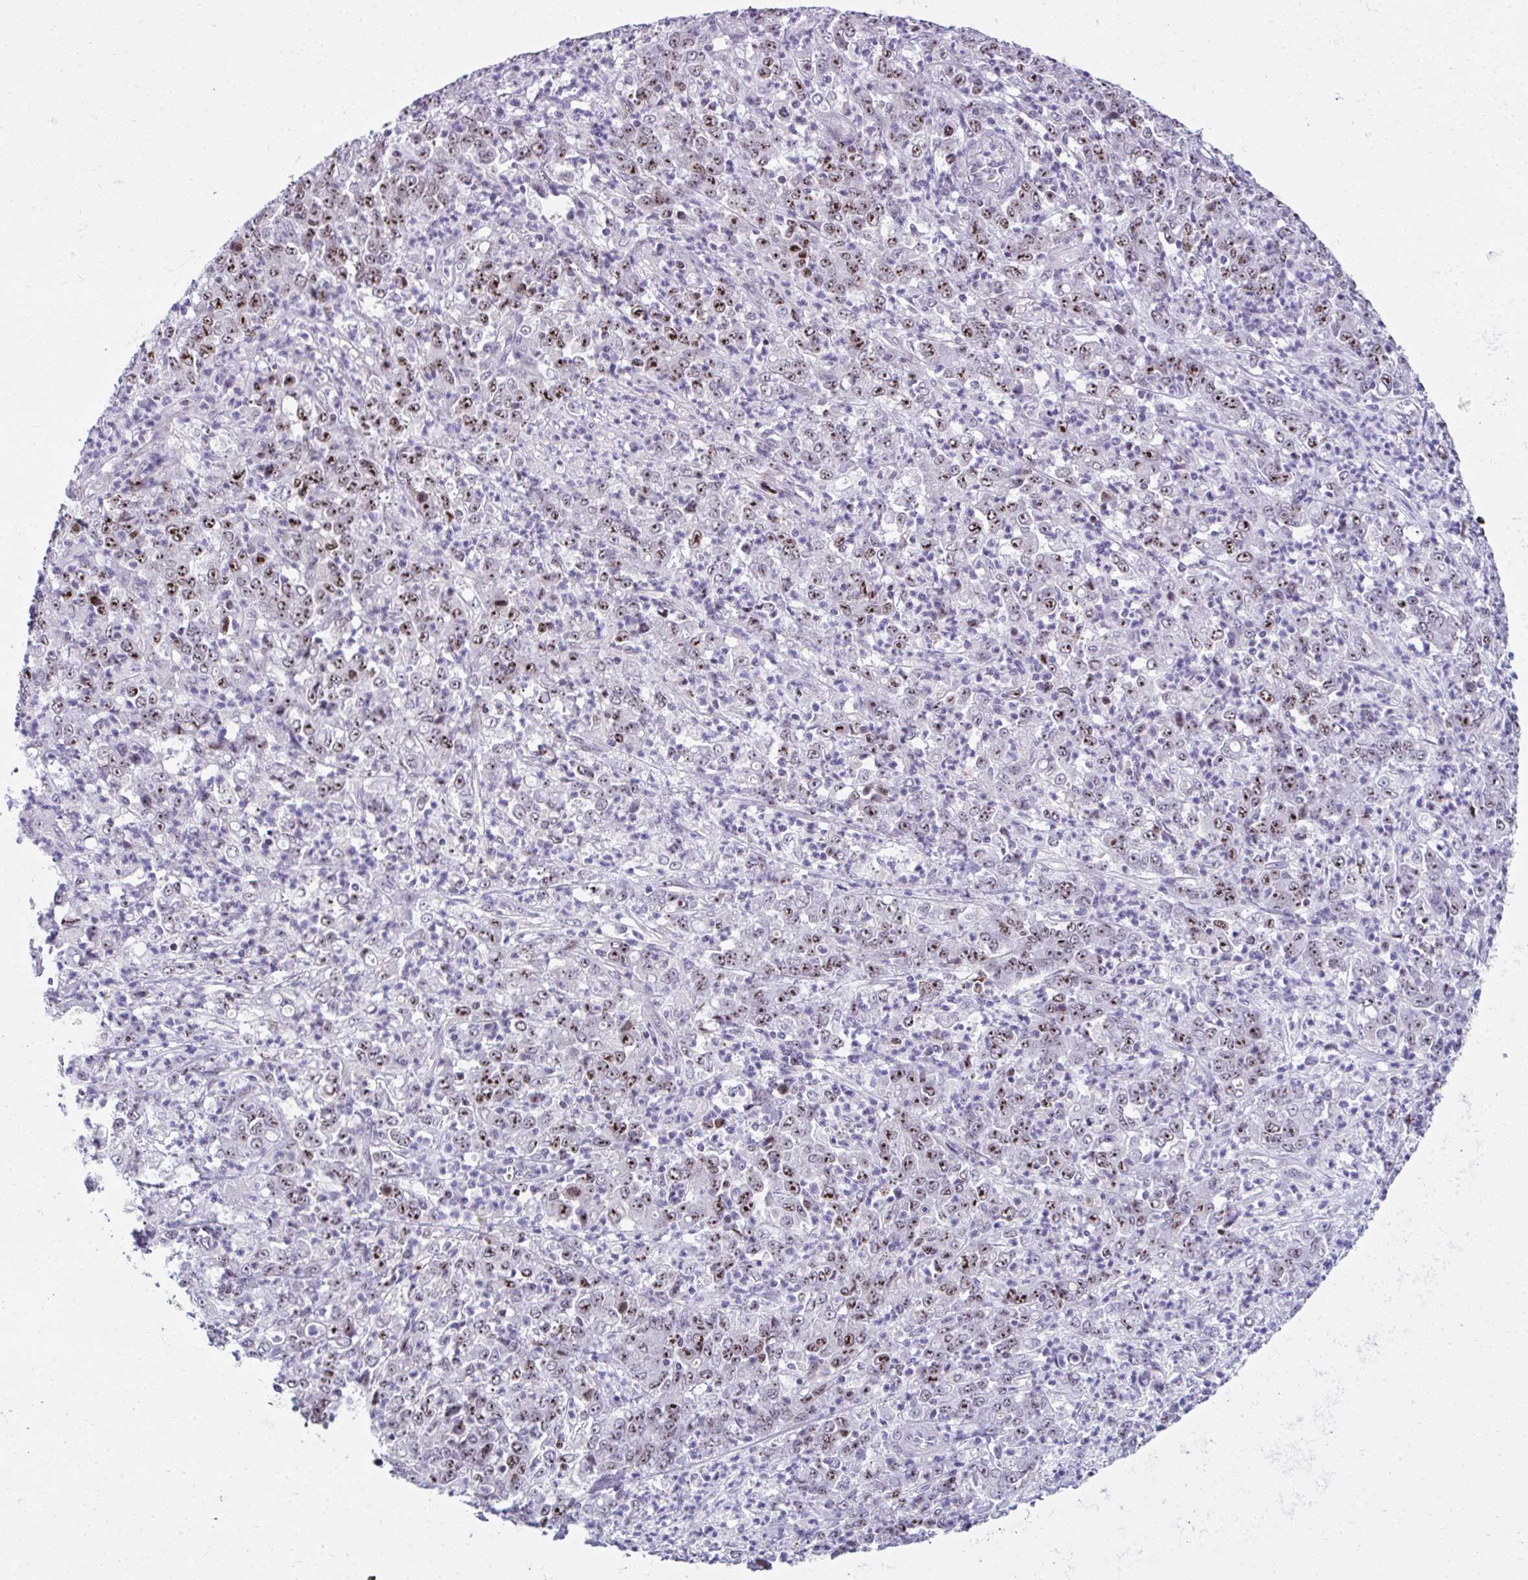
{"staining": {"intensity": "strong", "quantity": "25%-75%", "location": "nuclear"}, "tissue": "stomach cancer", "cell_type": "Tumor cells", "image_type": "cancer", "snomed": [{"axis": "morphology", "description": "Adenocarcinoma, NOS"}, {"axis": "topography", "description": "Stomach, lower"}], "caption": "DAB (3,3'-diaminobenzidine) immunohistochemical staining of stomach adenocarcinoma exhibits strong nuclear protein staining in about 25%-75% of tumor cells.", "gene": "CEP72", "patient": {"sex": "female", "age": 71}}